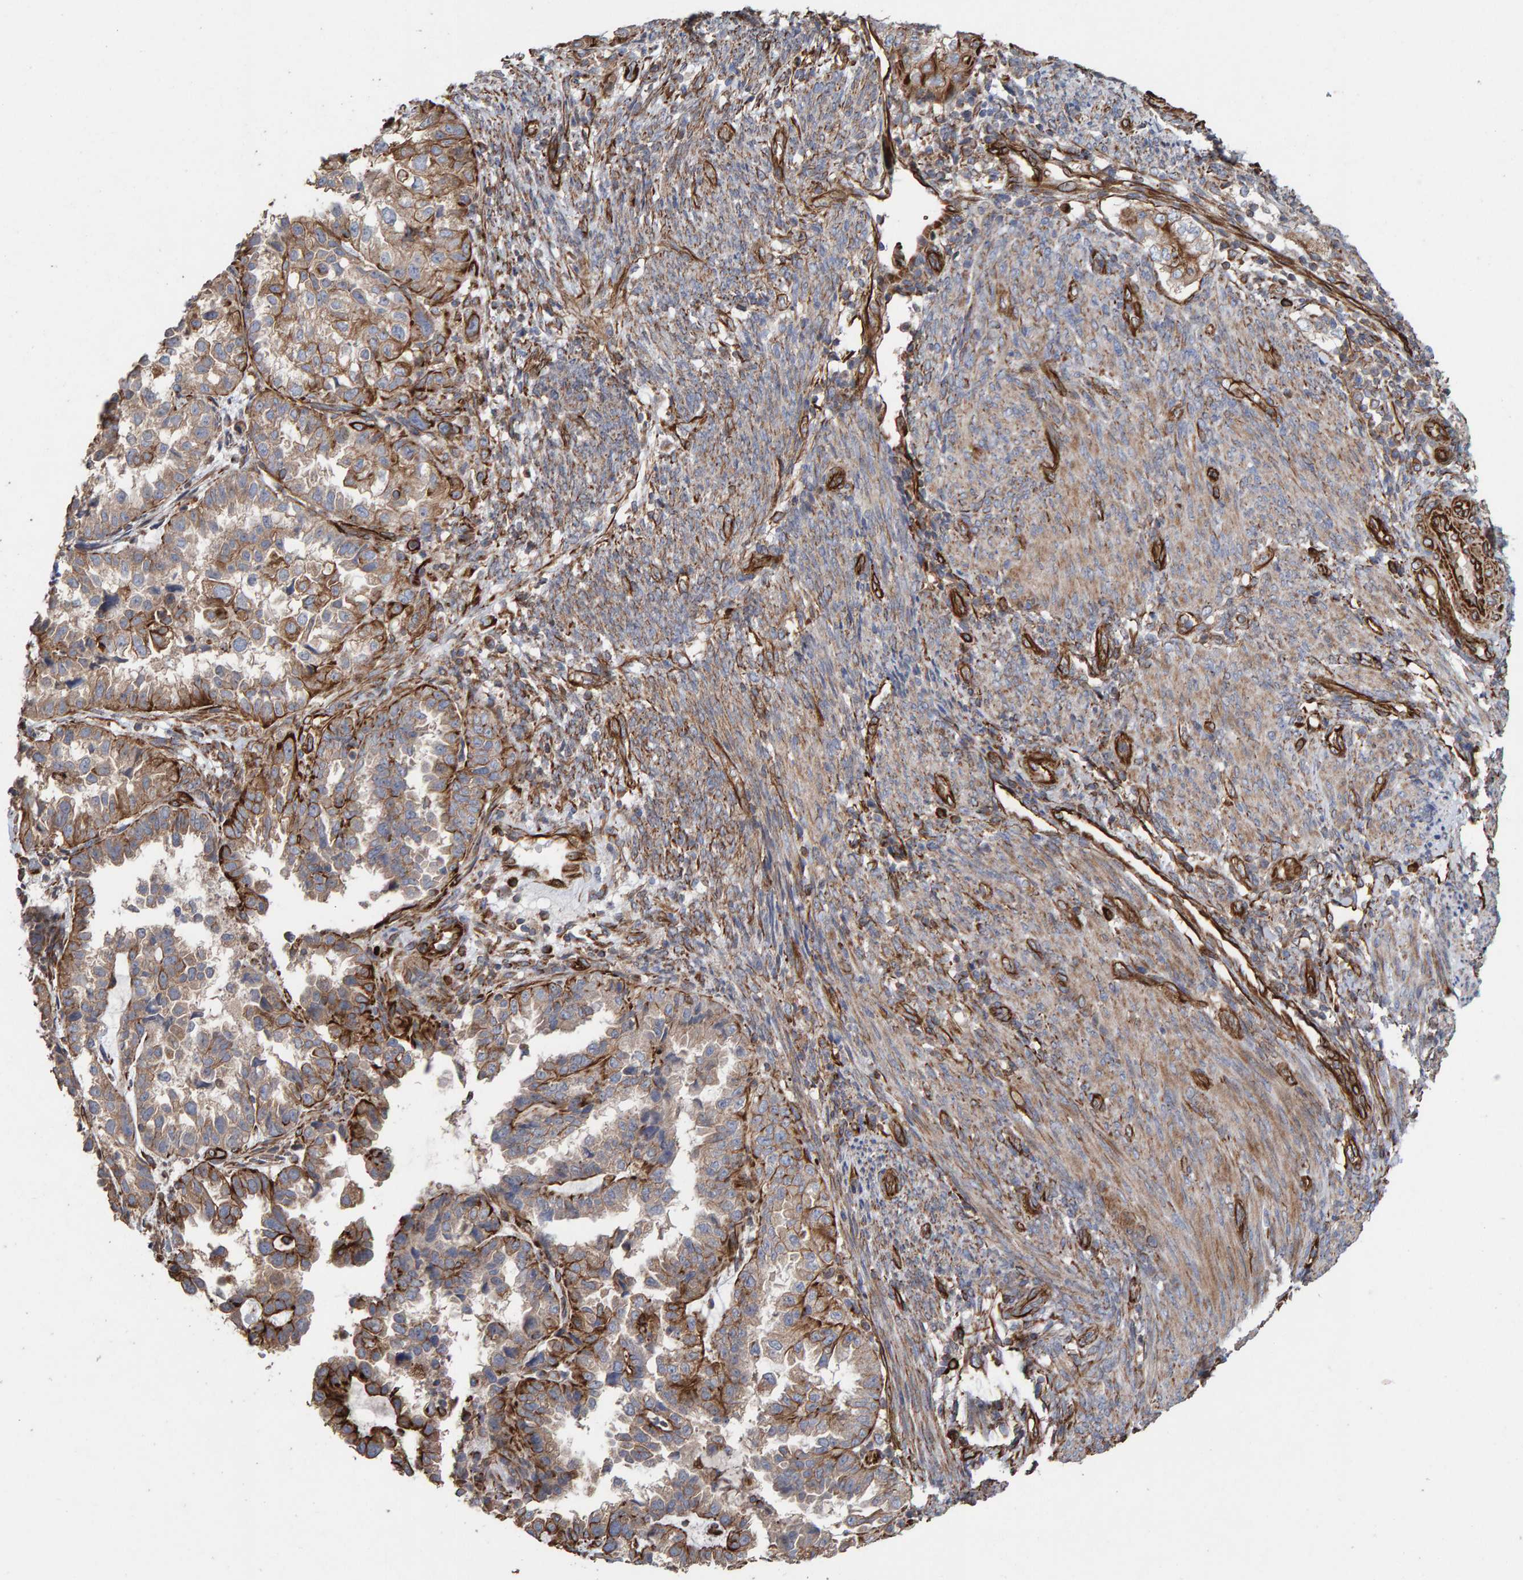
{"staining": {"intensity": "moderate", "quantity": ">75%", "location": "cytoplasmic/membranous"}, "tissue": "endometrial cancer", "cell_type": "Tumor cells", "image_type": "cancer", "snomed": [{"axis": "morphology", "description": "Adenocarcinoma, NOS"}, {"axis": "topography", "description": "Endometrium"}], "caption": "Immunohistochemical staining of endometrial cancer (adenocarcinoma) reveals medium levels of moderate cytoplasmic/membranous staining in approximately >75% of tumor cells.", "gene": "ZNF347", "patient": {"sex": "female", "age": 85}}